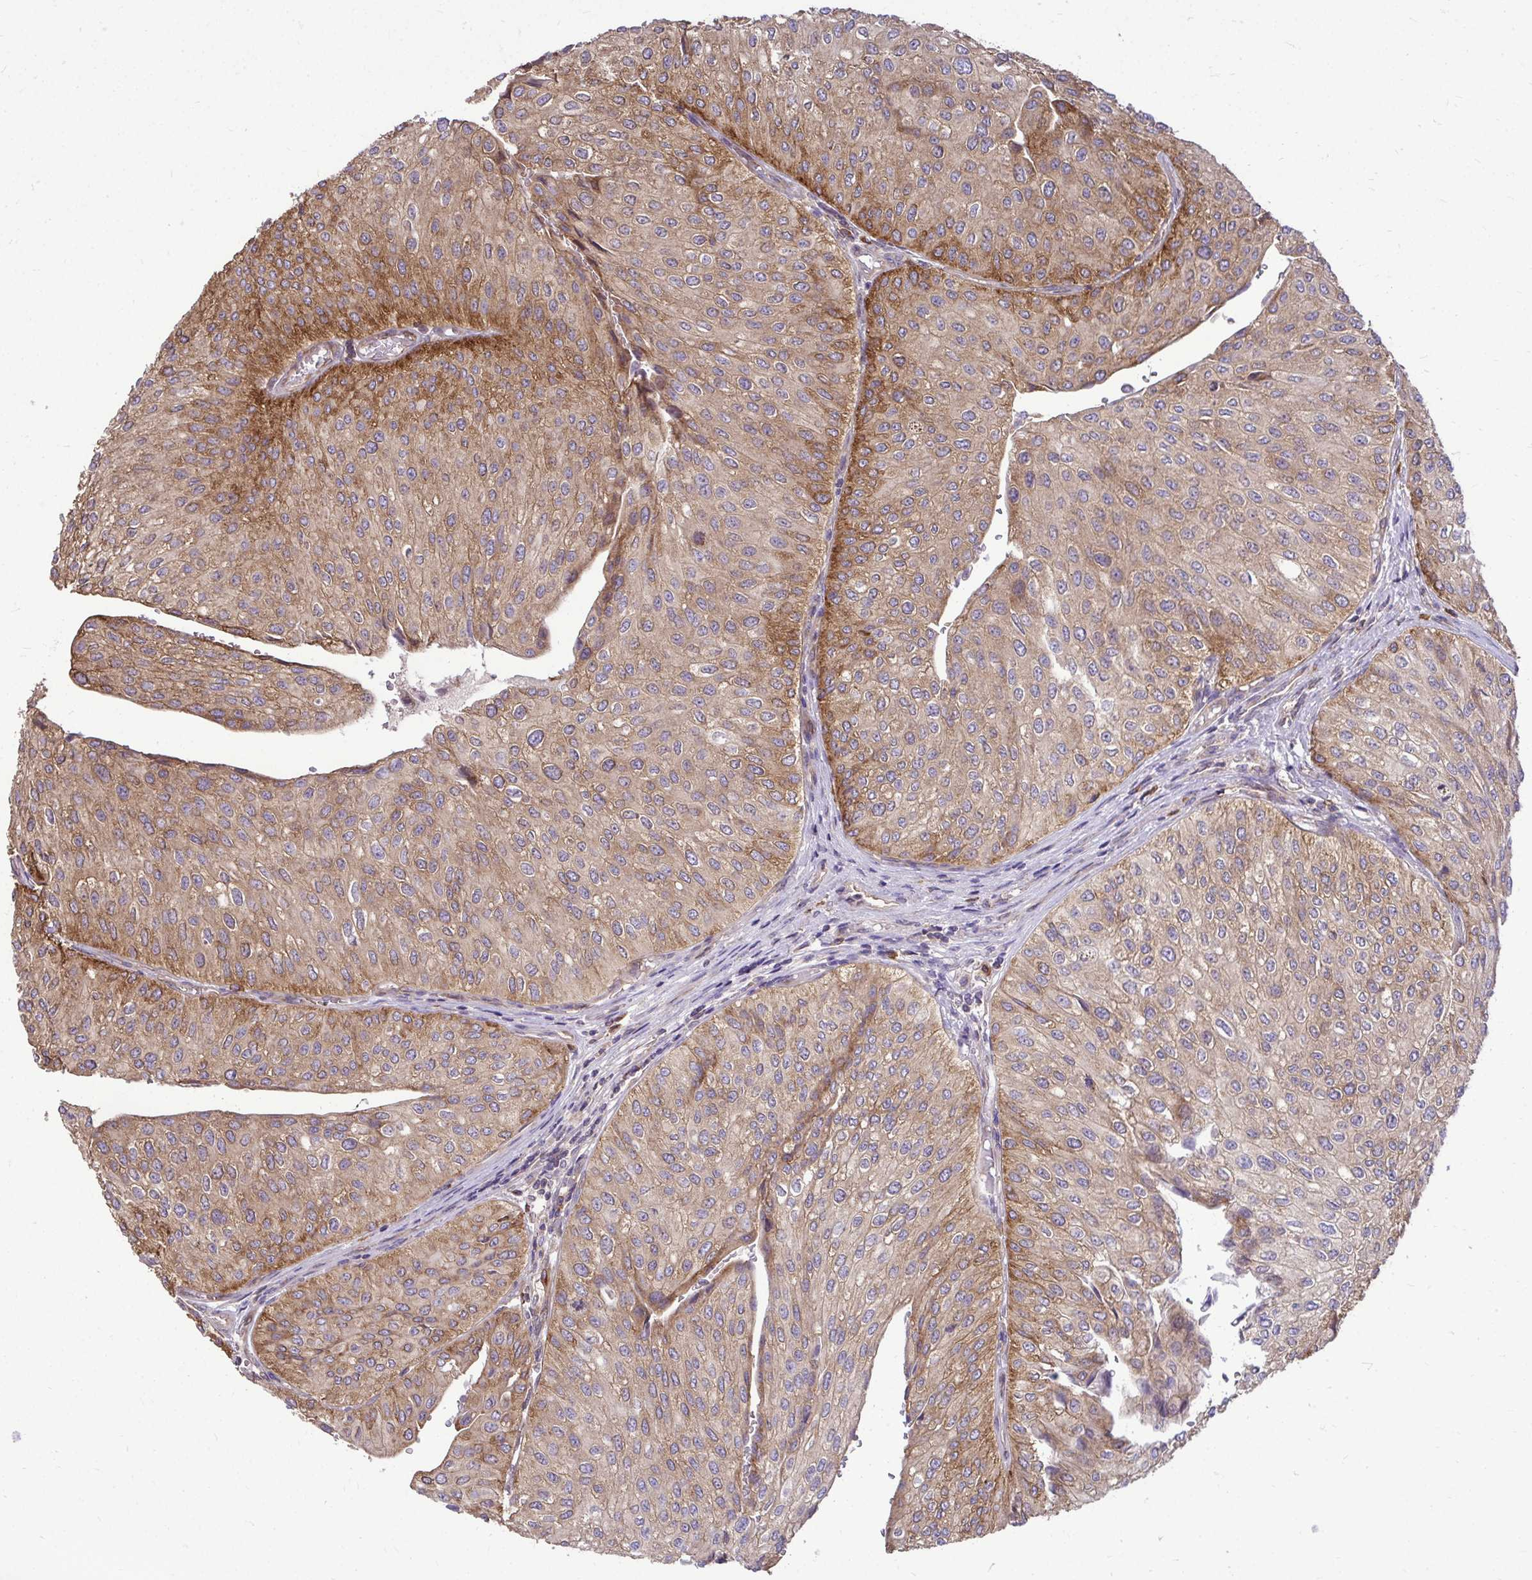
{"staining": {"intensity": "moderate", "quantity": ">75%", "location": "cytoplasmic/membranous"}, "tissue": "urothelial cancer", "cell_type": "Tumor cells", "image_type": "cancer", "snomed": [{"axis": "morphology", "description": "Urothelial carcinoma, NOS"}, {"axis": "topography", "description": "Urinary bladder"}], "caption": "DAB immunohistochemical staining of urothelial cancer shows moderate cytoplasmic/membranous protein staining in approximately >75% of tumor cells.", "gene": "FMR1", "patient": {"sex": "male", "age": 67}}